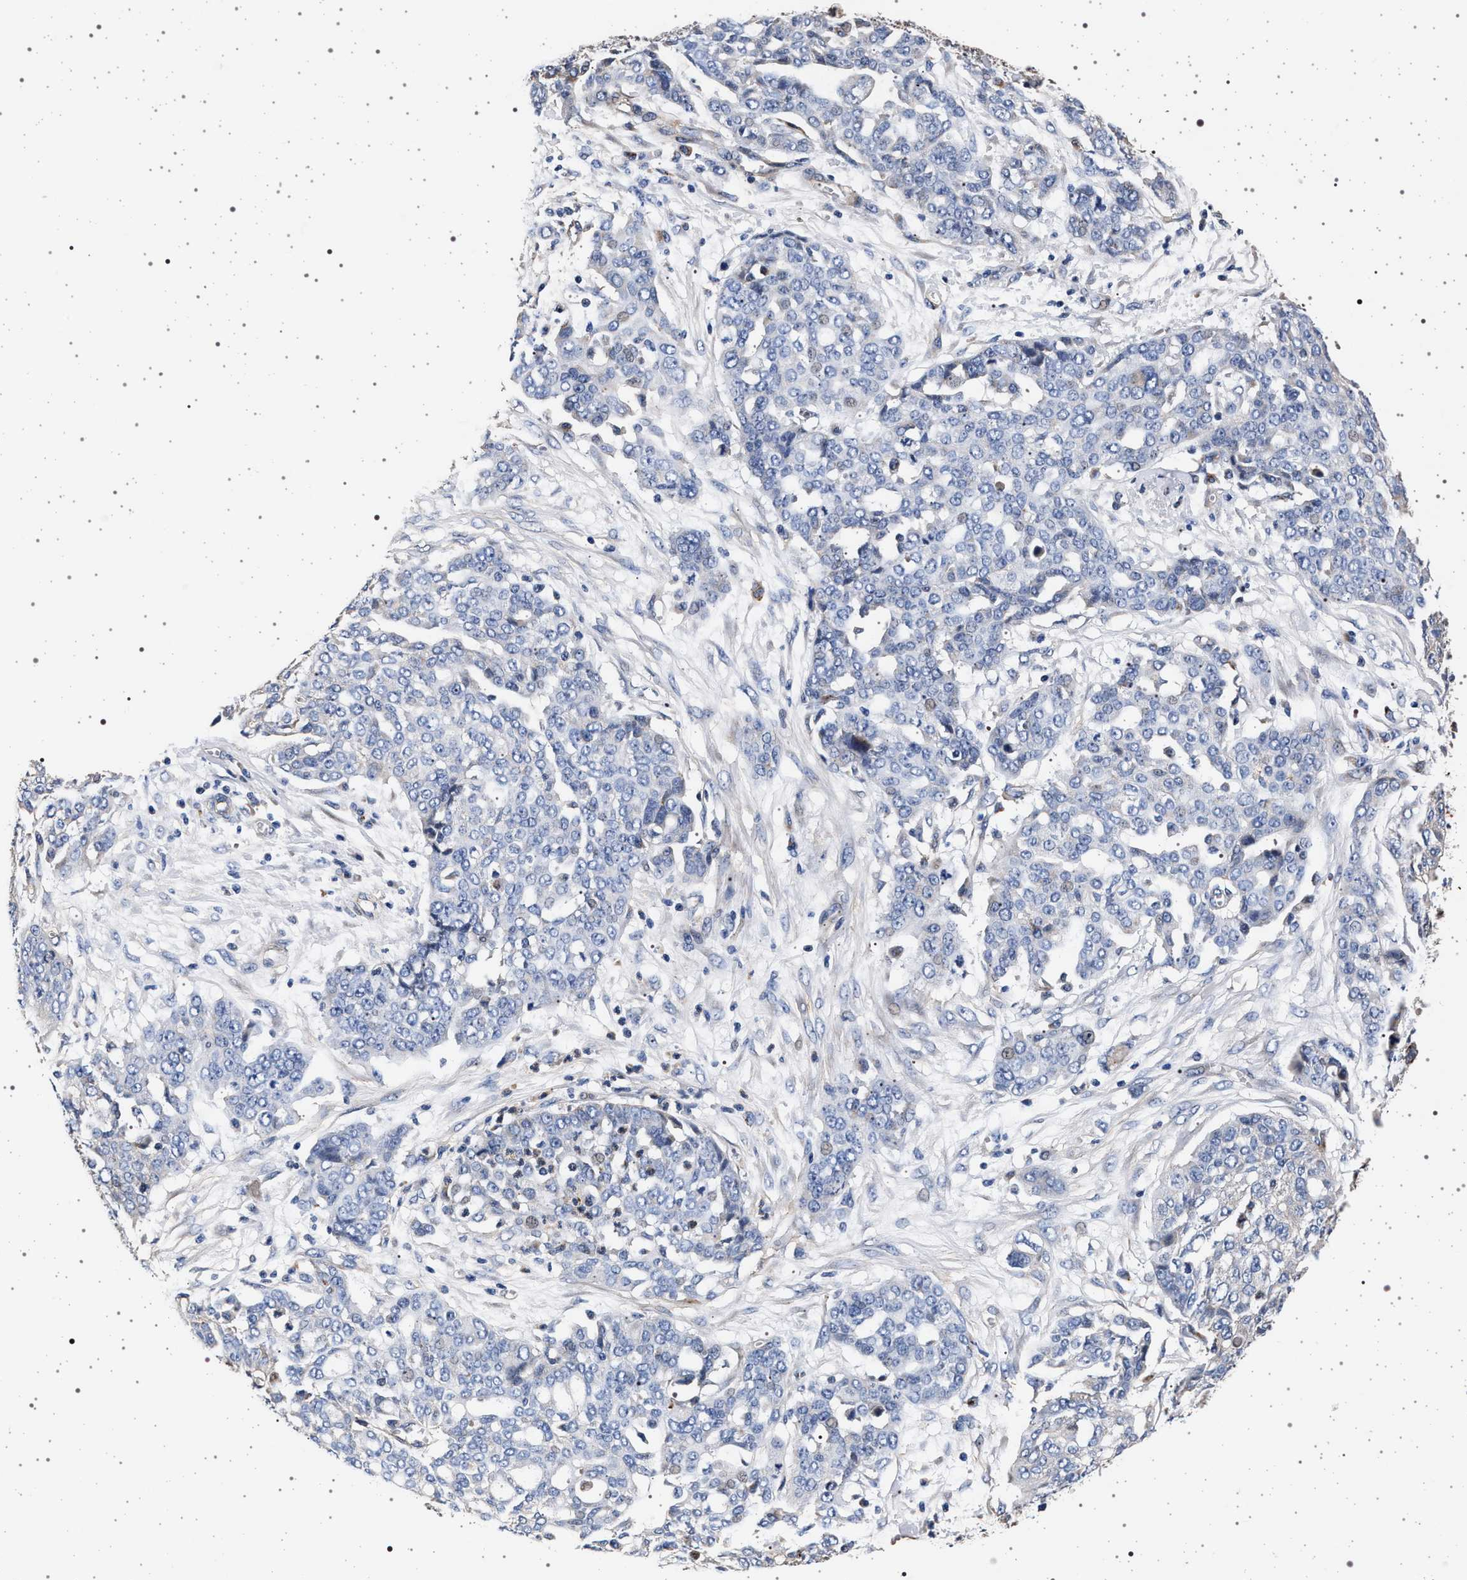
{"staining": {"intensity": "negative", "quantity": "none", "location": "none"}, "tissue": "ovarian cancer", "cell_type": "Tumor cells", "image_type": "cancer", "snomed": [{"axis": "morphology", "description": "Cystadenocarcinoma, serous, NOS"}, {"axis": "topography", "description": "Soft tissue"}, {"axis": "topography", "description": "Ovary"}], "caption": "The histopathology image shows no staining of tumor cells in serous cystadenocarcinoma (ovarian).", "gene": "KCNK6", "patient": {"sex": "female", "age": 57}}